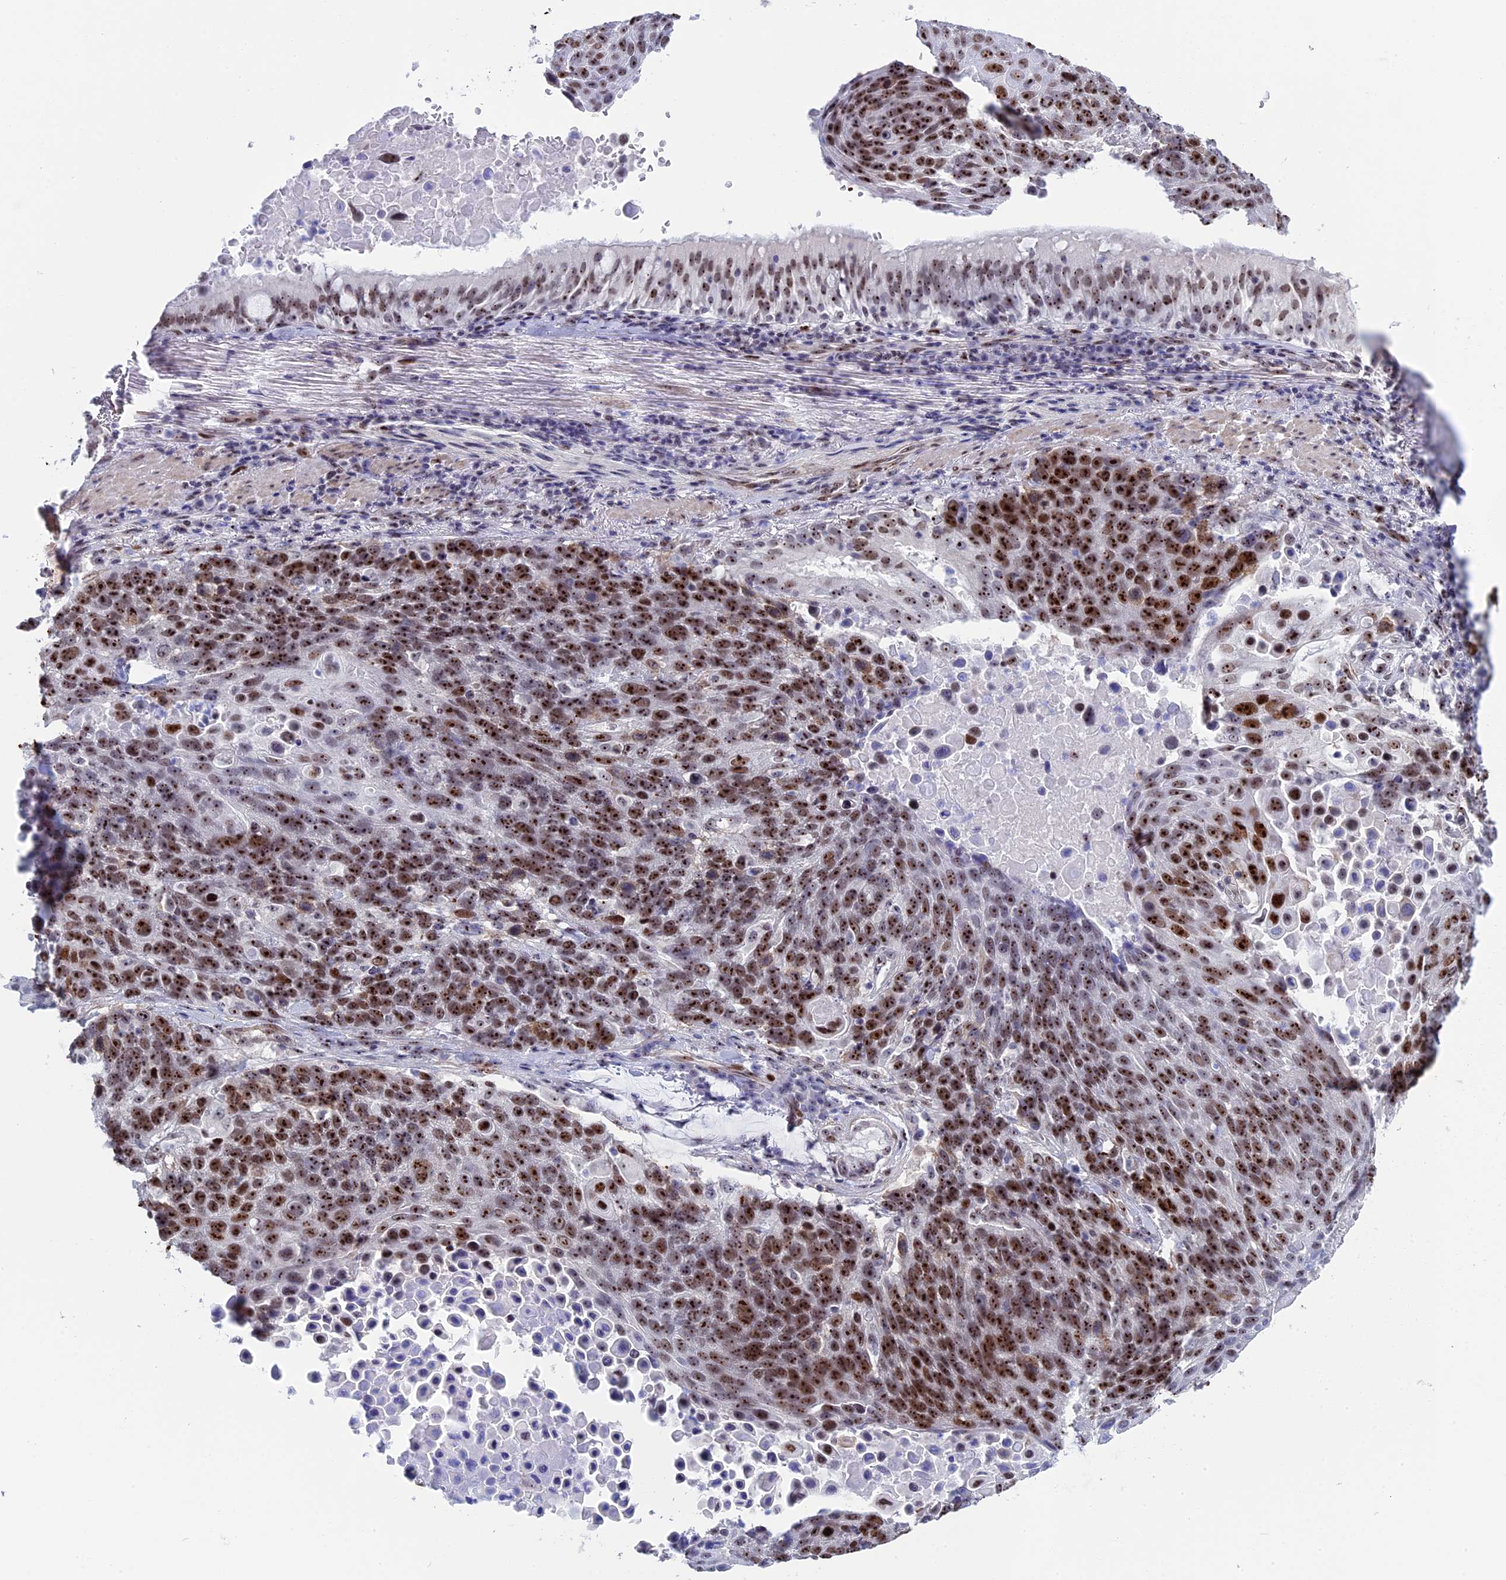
{"staining": {"intensity": "strong", "quantity": ">75%", "location": "nuclear"}, "tissue": "lung cancer", "cell_type": "Tumor cells", "image_type": "cancer", "snomed": [{"axis": "morphology", "description": "Squamous cell carcinoma, NOS"}, {"axis": "topography", "description": "Lung"}], "caption": "A brown stain shows strong nuclear positivity of a protein in lung squamous cell carcinoma tumor cells. (DAB (3,3'-diaminobenzidine) = brown stain, brightfield microscopy at high magnification).", "gene": "CCDC86", "patient": {"sex": "male", "age": 66}}